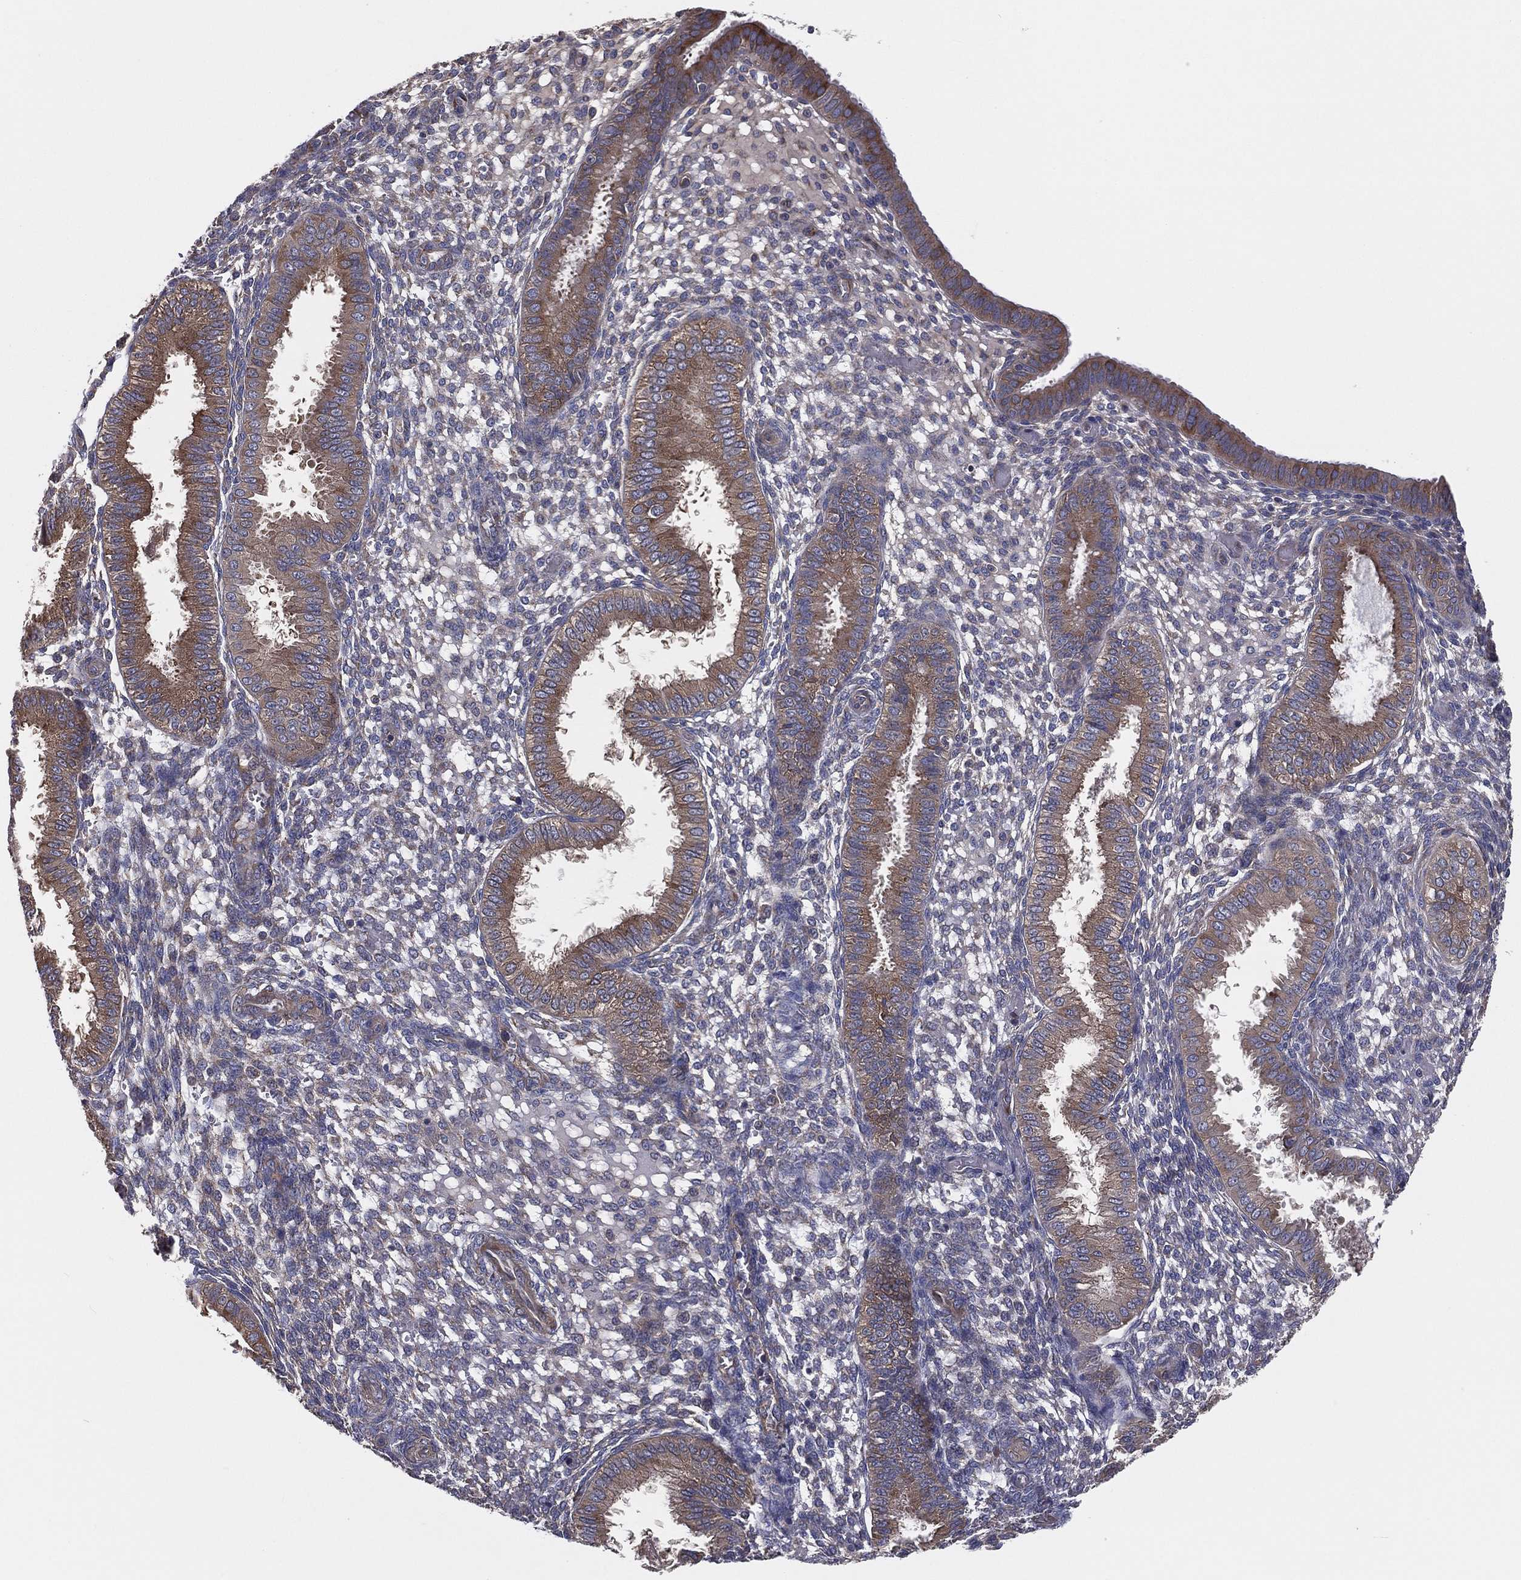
{"staining": {"intensity": "strong", "quantity": "<25%", "location": "cytoplasmic/membranous"}, "tissue": "endometrium", "cell_type": "Cells in endometrial stroma", "image_type": "normal", "snomed": [{"axis": "morphology", "description": "Normal tissue, NOS"}, {"axis": "topography", "description": "Endometrium"}], "caption": "Approximately <25% of cells in endometrial stroma in benign endometrium exhibit strong cytoplasmic/membranous protein staining as visualized by brown immunohistochemical staining.", "gene": "EIF2B5", "patient": {"sex": "female", "age": 43}}